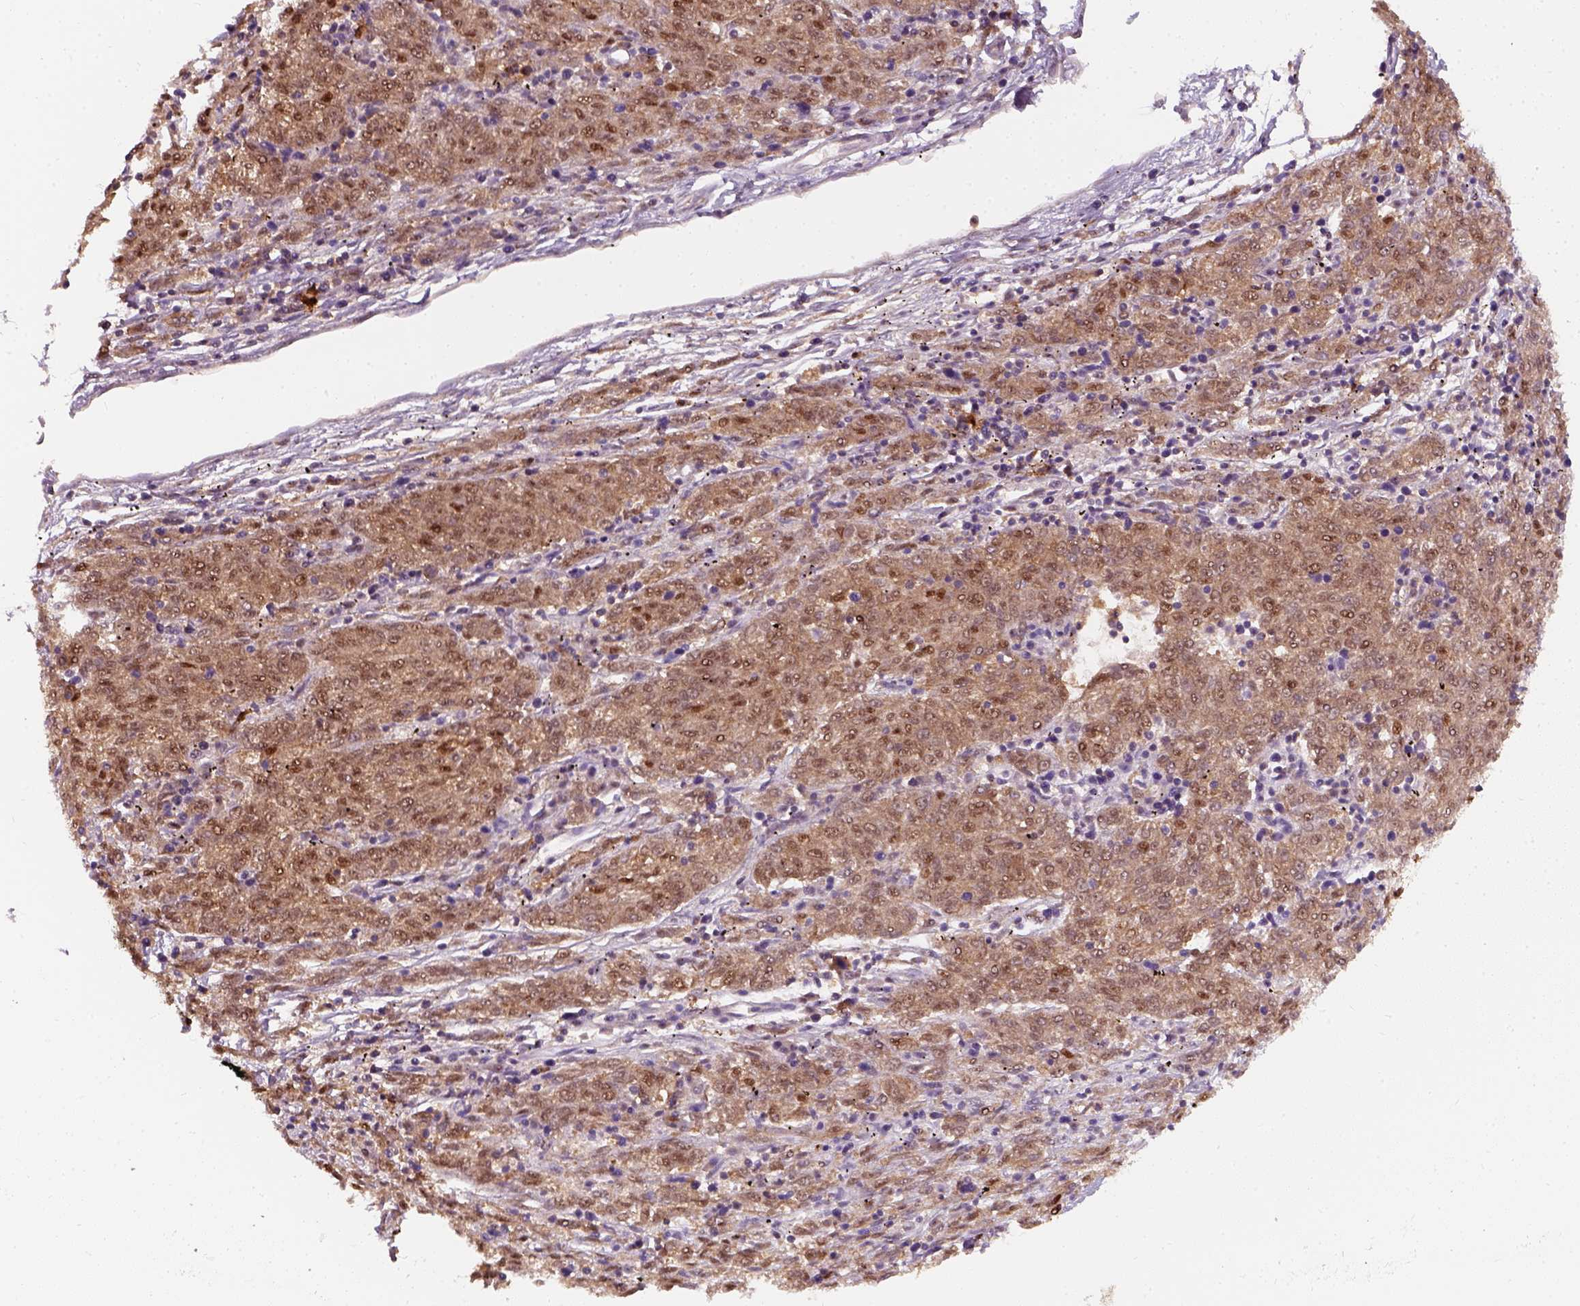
{"staining": {"intensity": "moderate", "quantity": ">75%", "location": "cytoplasmic/membranous,nuclear"}, "tissue": "melanoma", "cell_type": "Tumor cells", "image_type": "cancer", "snomed": [{"axis": "morphology", "description": "Malignant melanoma, NOS"}, {"axis": "topography", "description": "Skin"}], "caption": "Tumor cells display moderate cytoplasmic/membranous and nuclear staining in about >75% of cells in melanoma.", "gene": "SQSTM1", "patient": {"sex": "female", "age": 72}}